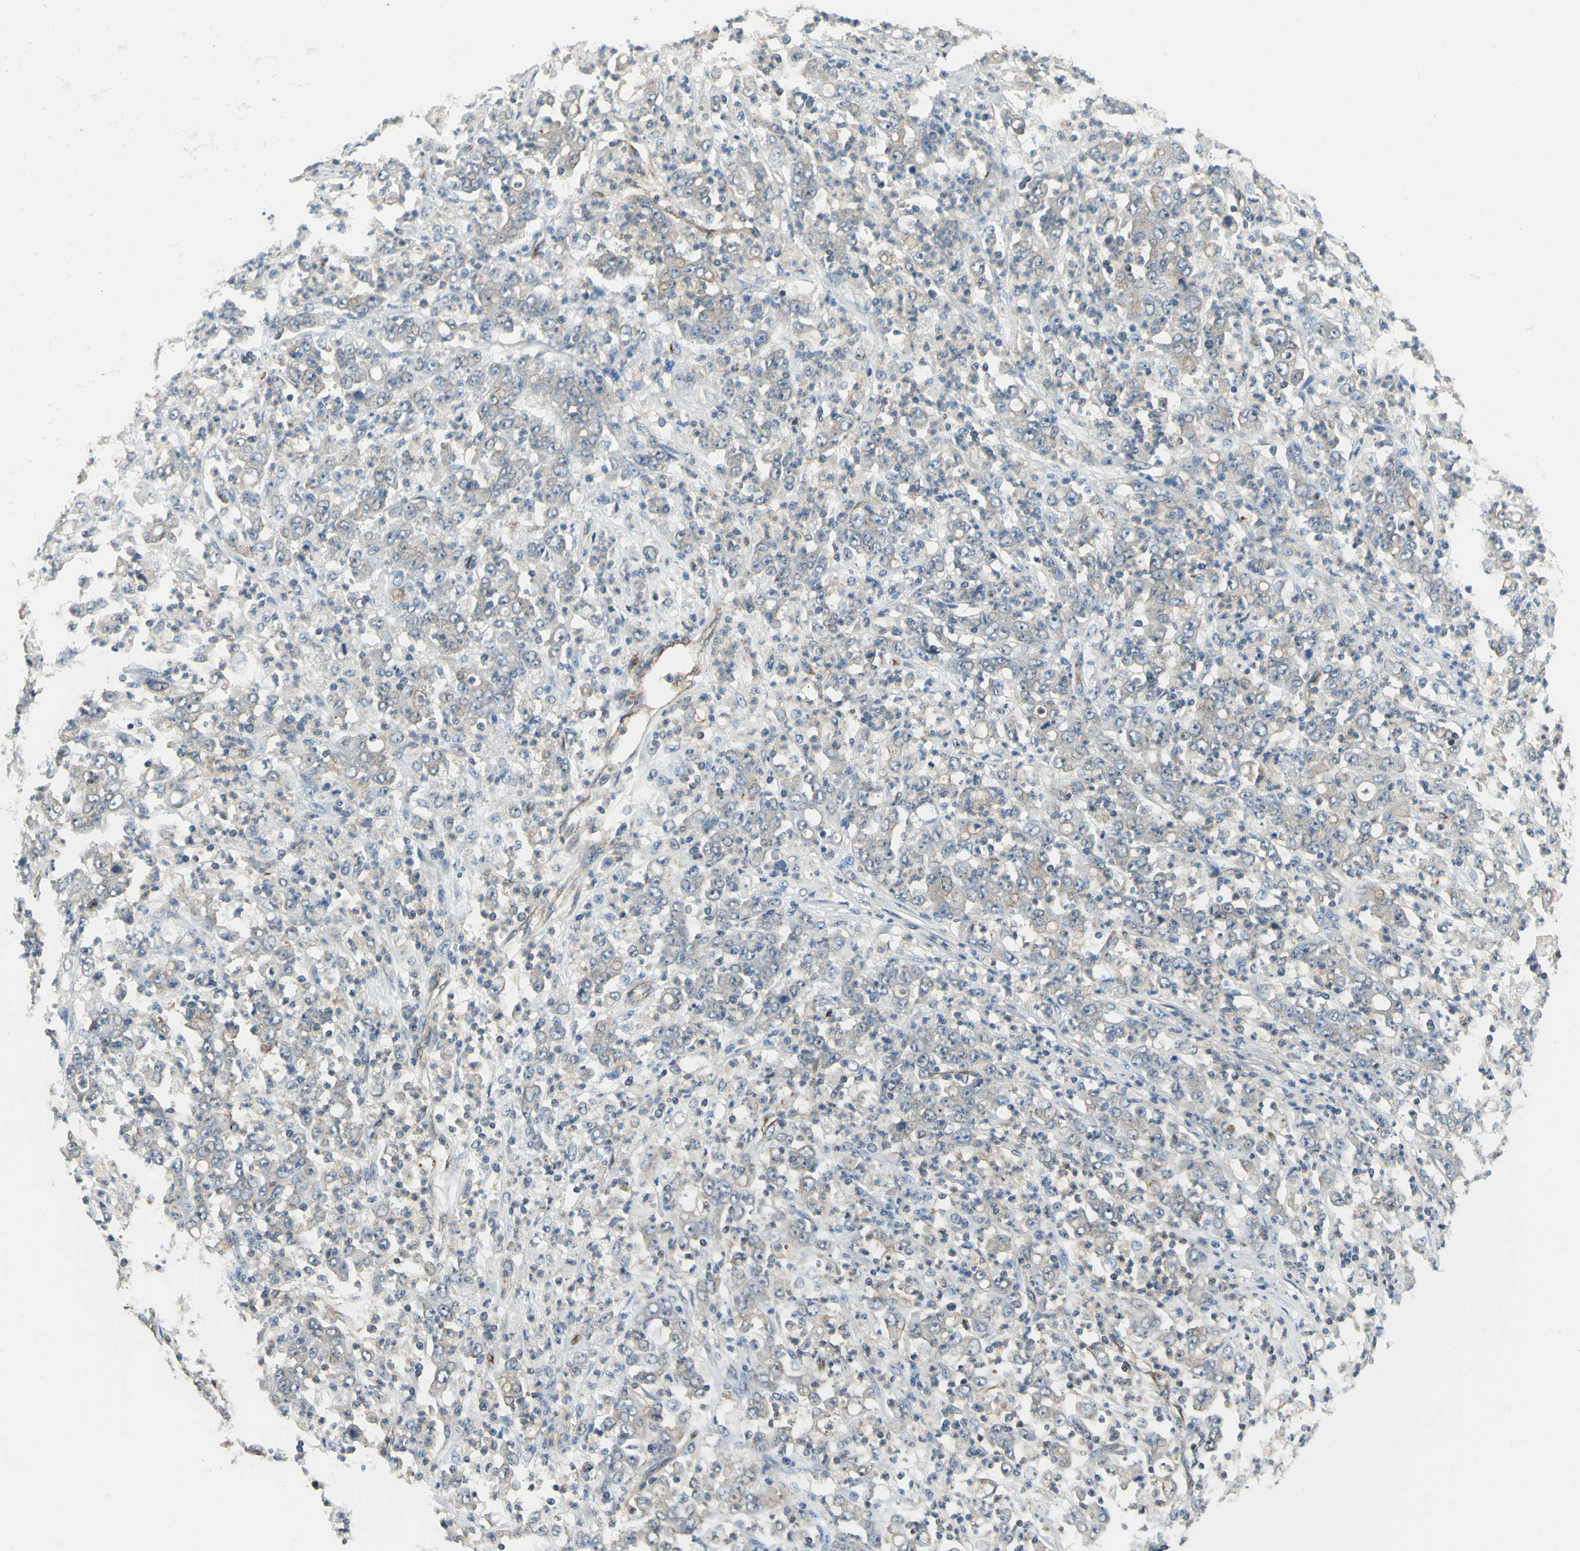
{"staining": {"intensity": "weak", "quantity": ">75%", "location": "cytoplasmic/membranous"}, "tissue": "stomach cancer", "cell_type": "Tumor cells", "image_type": "cancer", "snomed": [{"axis": "morphology", "description": "Adenocarcinoma, NOS"}, {"axis": "topography", "description": "Stomach, lower"}], "caption": "An image of human stomach cancer stained for a protein displays weak cytoplasmic/membranous brown staining in tumor cells. Ihc stains the protein in brown and the nuclei are stained blue.", "gene": "RAPGEF1", "patient": {"sex": "female", "age": 71}}